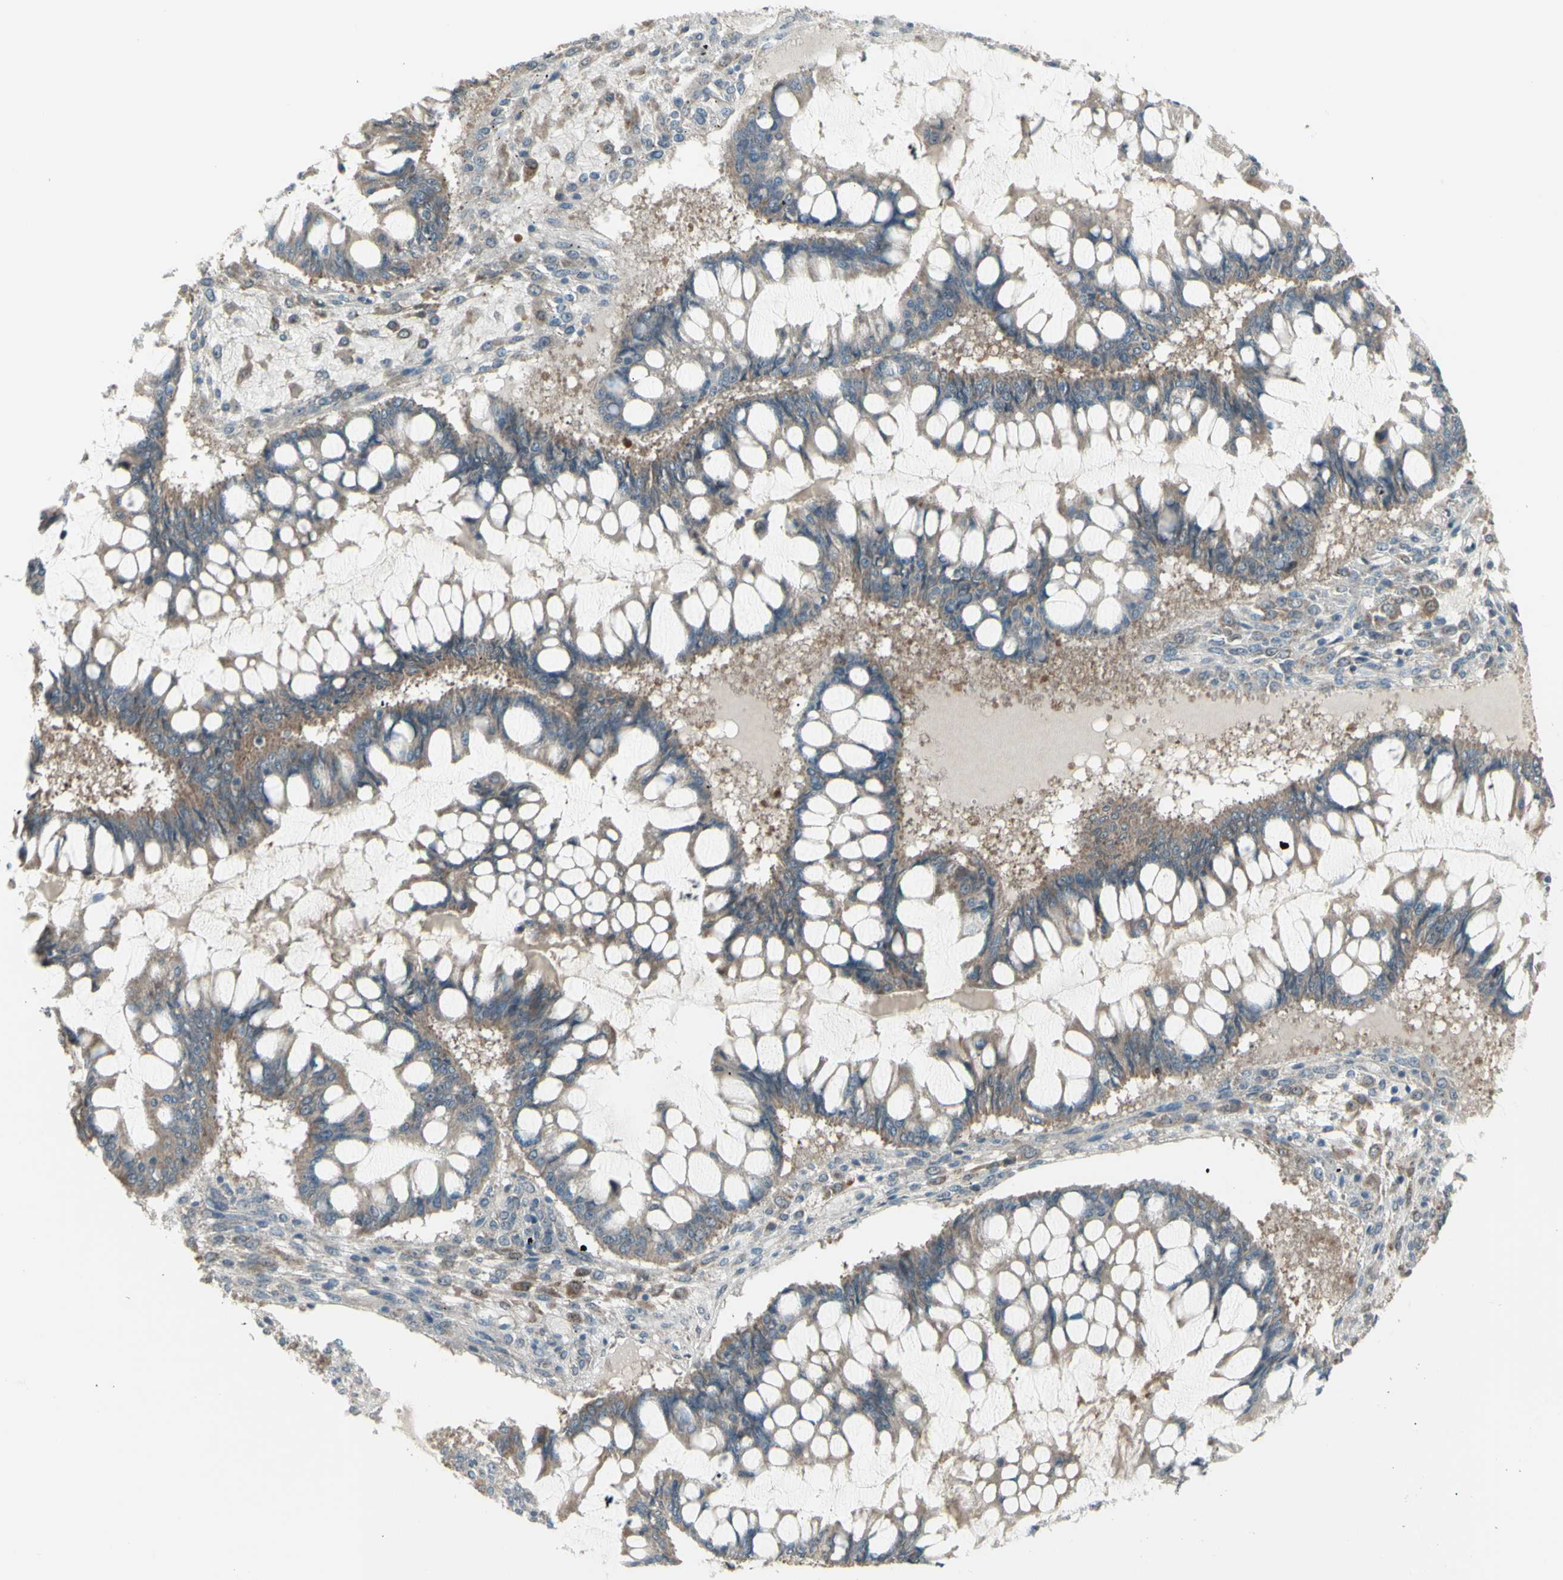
{"staining": {"intensity": "weak", "quantity": "25%-75%", "location": "cytoplasmic/membranous"}, "tissue": "ovarian cancer", "cell_type": "Tumor cells", "image_type": "cancer", "snomed": [{"axis": "morphology", "description": "Cystadenocarcinoma, mucinous, NOS"}, {"axis": "topography", "description": "Ovary"}], "caption": "DAB (3,3'-diaminobenzidine) immunohistochemical staining of human mucinous cystadenocarcinoma (ovarian) displays weak cytoplasmic/membranous protein positivity in about 25%-75% of tumor cells.", "gene": "NAXD", "patient": {"sex": "female", "age": 73}}